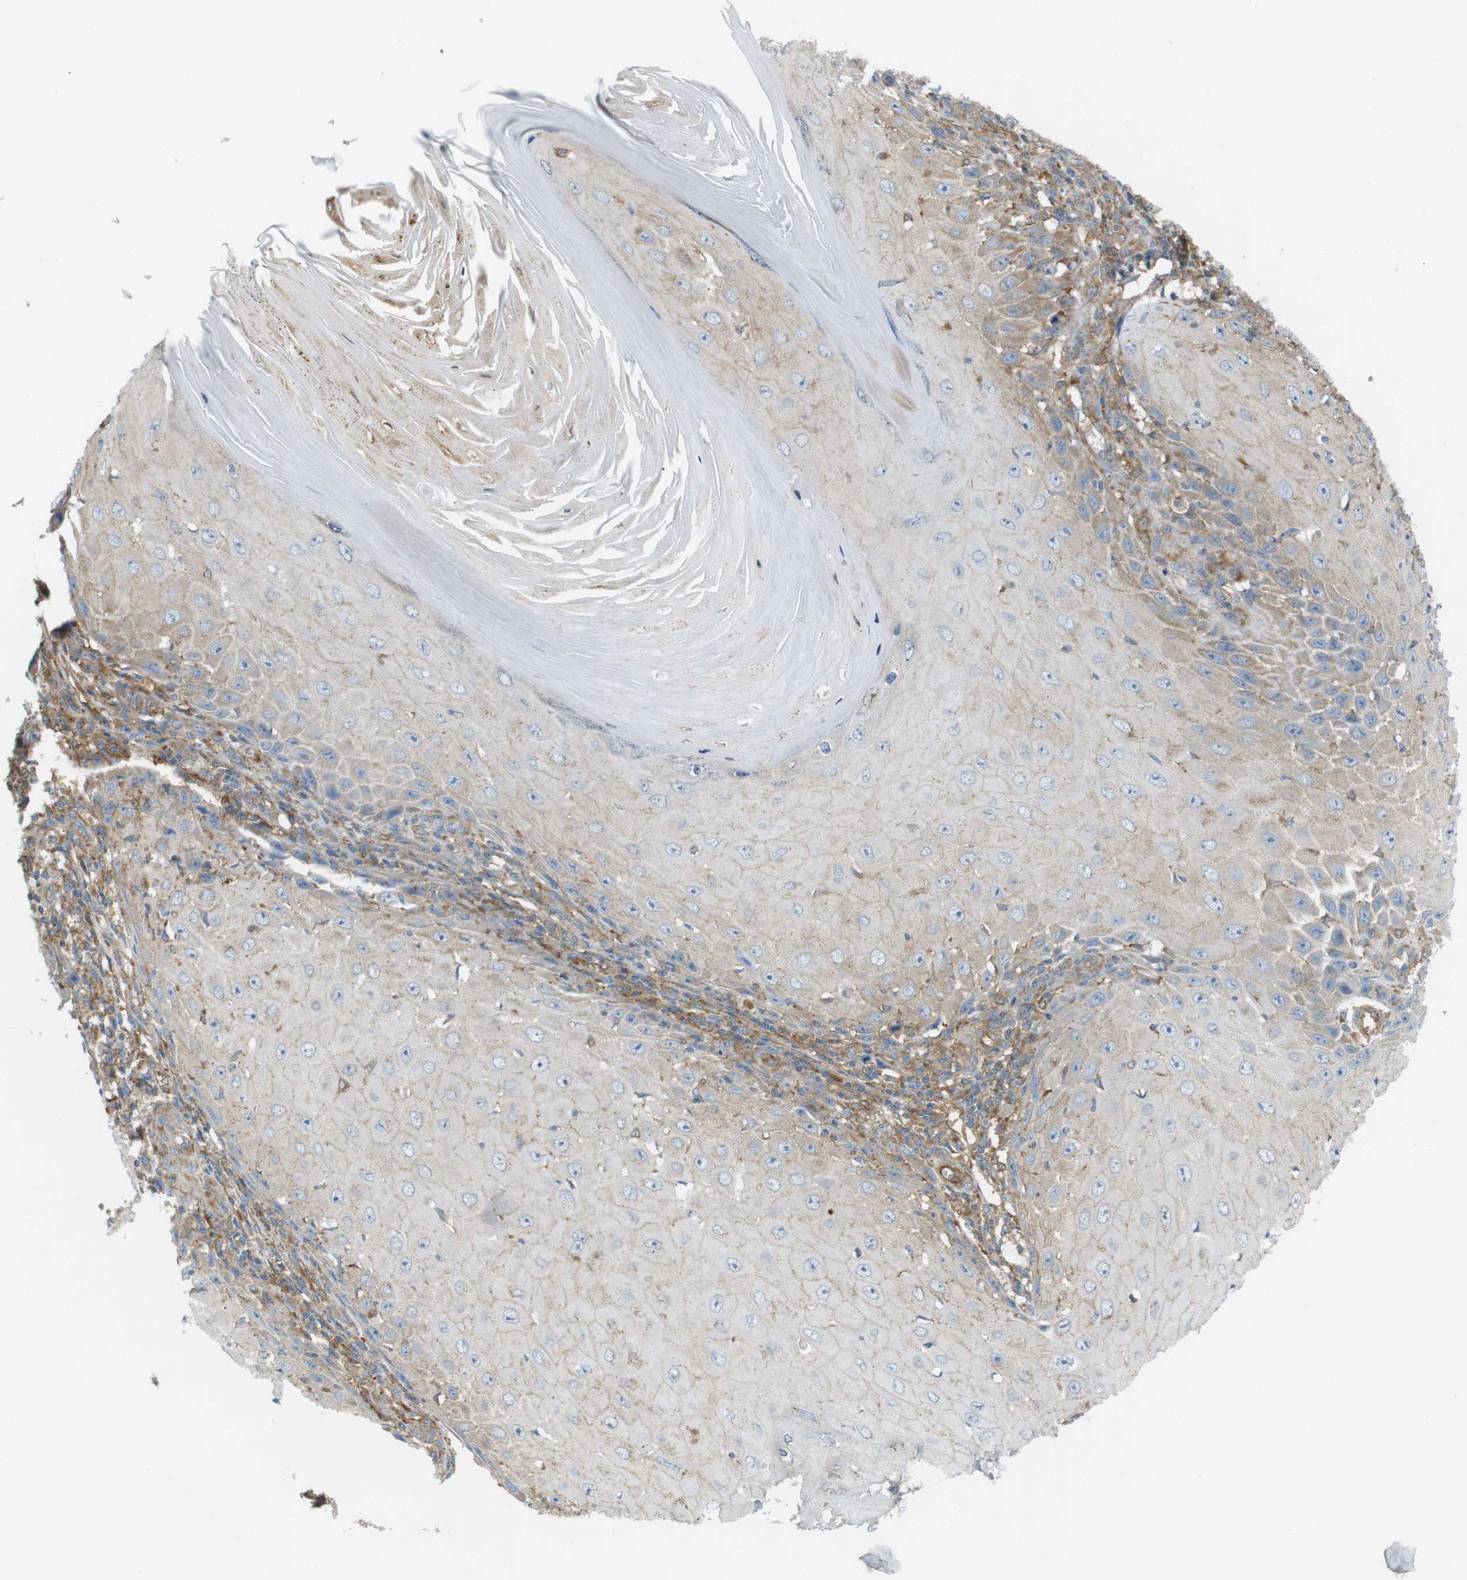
{"staining": {"intensity": "moderate", "quantity": "<25%", "location": "cytoplasmic/membranous"}, "tissue": "skin cancer", "cell_type": "Tumor cells", "image_type": "cancer", "snomed": [{"axis": "morphology", "description": "Squamous cell carcinoma, NOS"}, {"axis": "topography", "description": "Skin"}], "caption": "Moderate cytoplasmic/membranous protein positivity is seen in approximately <25% of tumor cells in skin cancer (squamous cell carcinoma).", "gene": "PEPD", "patient": {"sex": "female", "age": 73}}